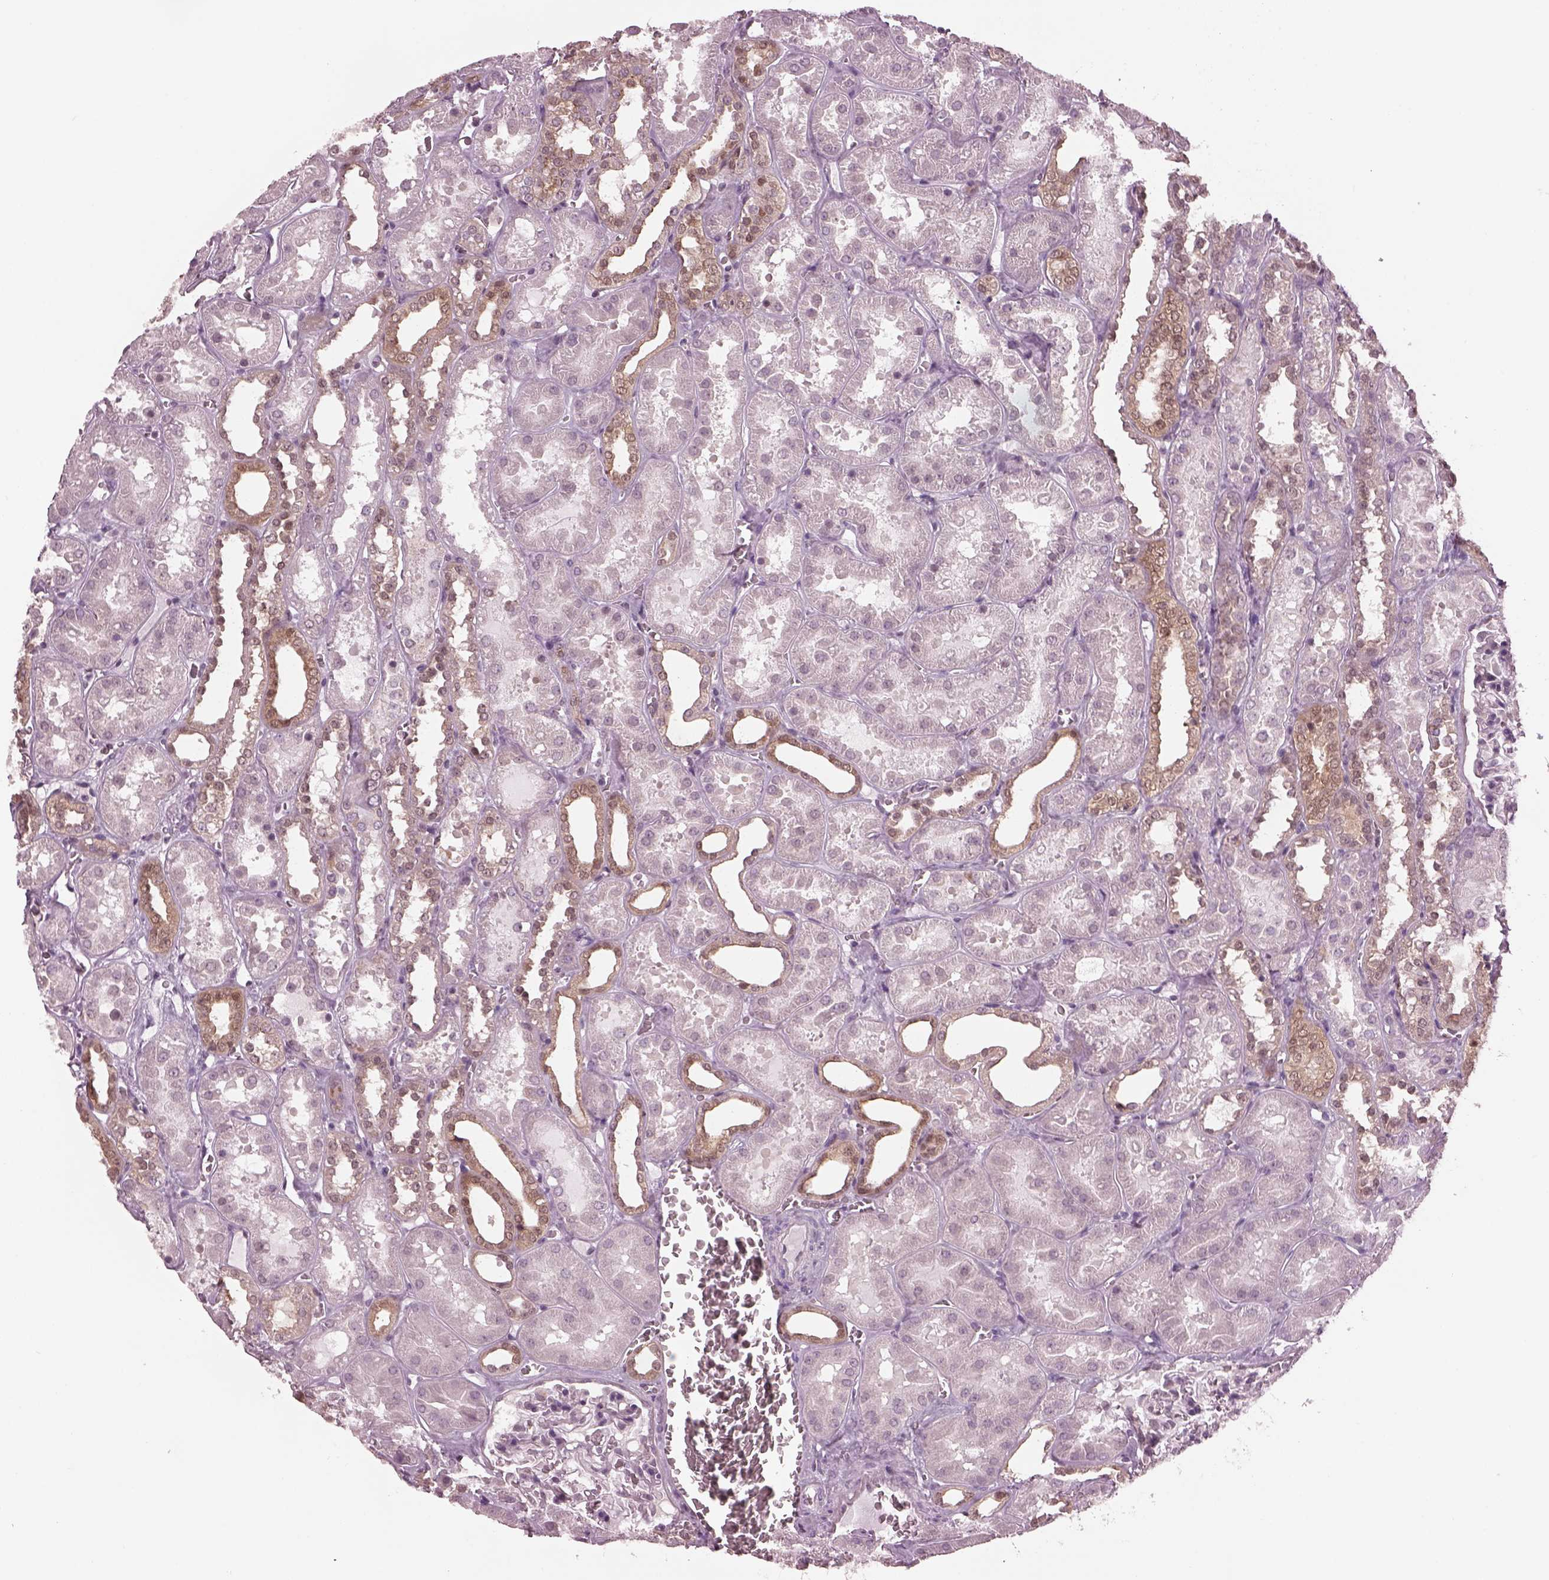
{"staining": {"intensity": "negative", "quantity": "none", "location": "none"}, "tissue": "kidney", "cell_type": "Cells in glomeruli", "image_type": "normal", "snomed": [{"axis": "morphology", "description": "Normal tissue, NOS"}, {"axis": "topography", "description": "Kidney"}], "caption": "Immunohistochemistry of benign kidney reveals no staining in cells in glomeruli.", "gene": "SRI", "patient": {"sex": "female", "age": 41}}